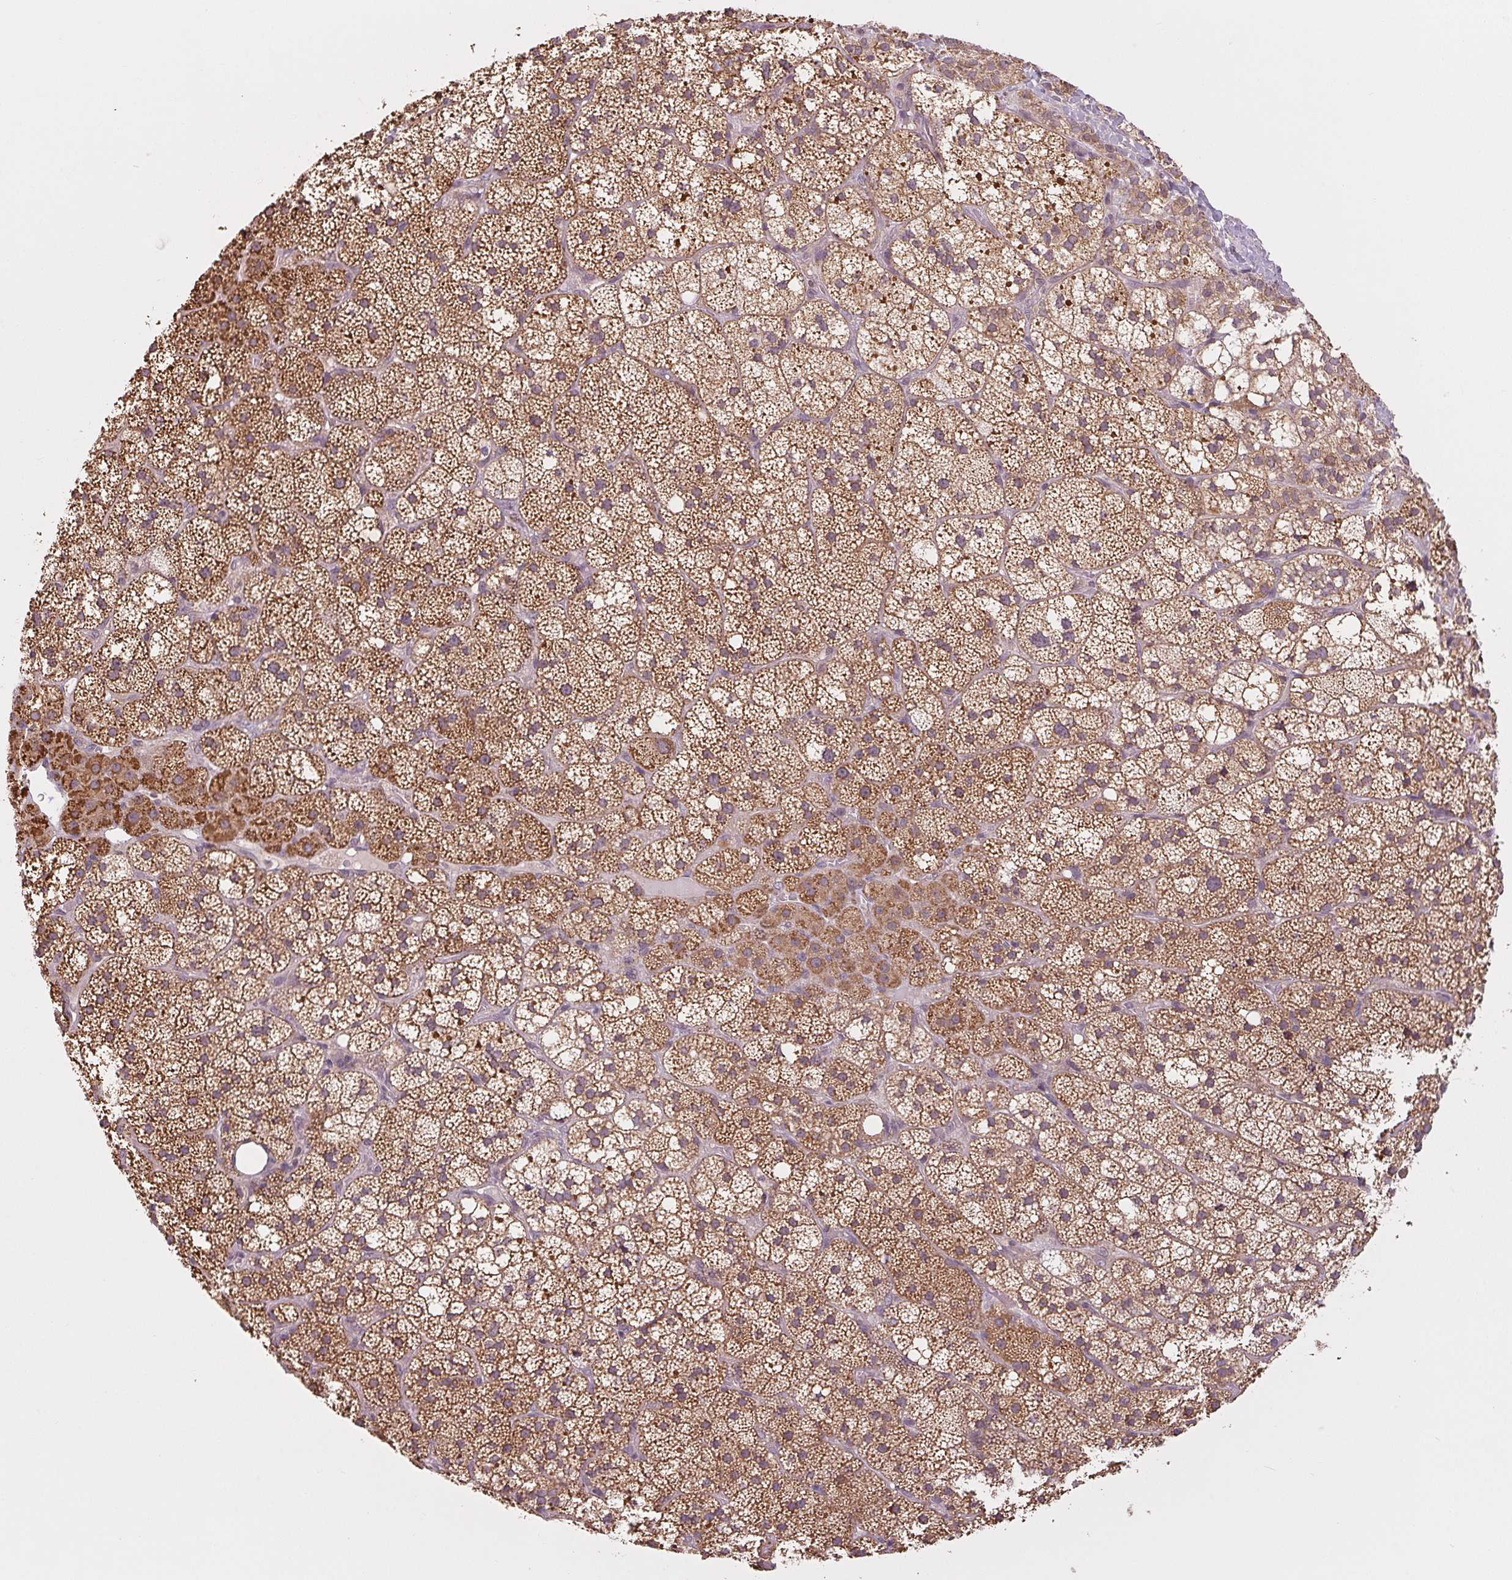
{"staining": {"intensity": "moderate", "quantity": ">75%", "location": "cytoplasmic/membranous"}, "tissue": "adrenal gland", "cell_type": "Glandular cells", "image_type": "normal", "snomed": [{"axis": "morphology", "description": "Normal tissue, NOS"}, {"axis": "topography", "description": "Adrenal gland"}], "caption": "The histopathology image exhibits staining of unremarkable adrenal gland, revealing moderate cytoplasmic/membranous protein positivity (brown color) within glandular cells.", "gene": "MAP3K5", "patient": {"sex": "male", "age": 53}}